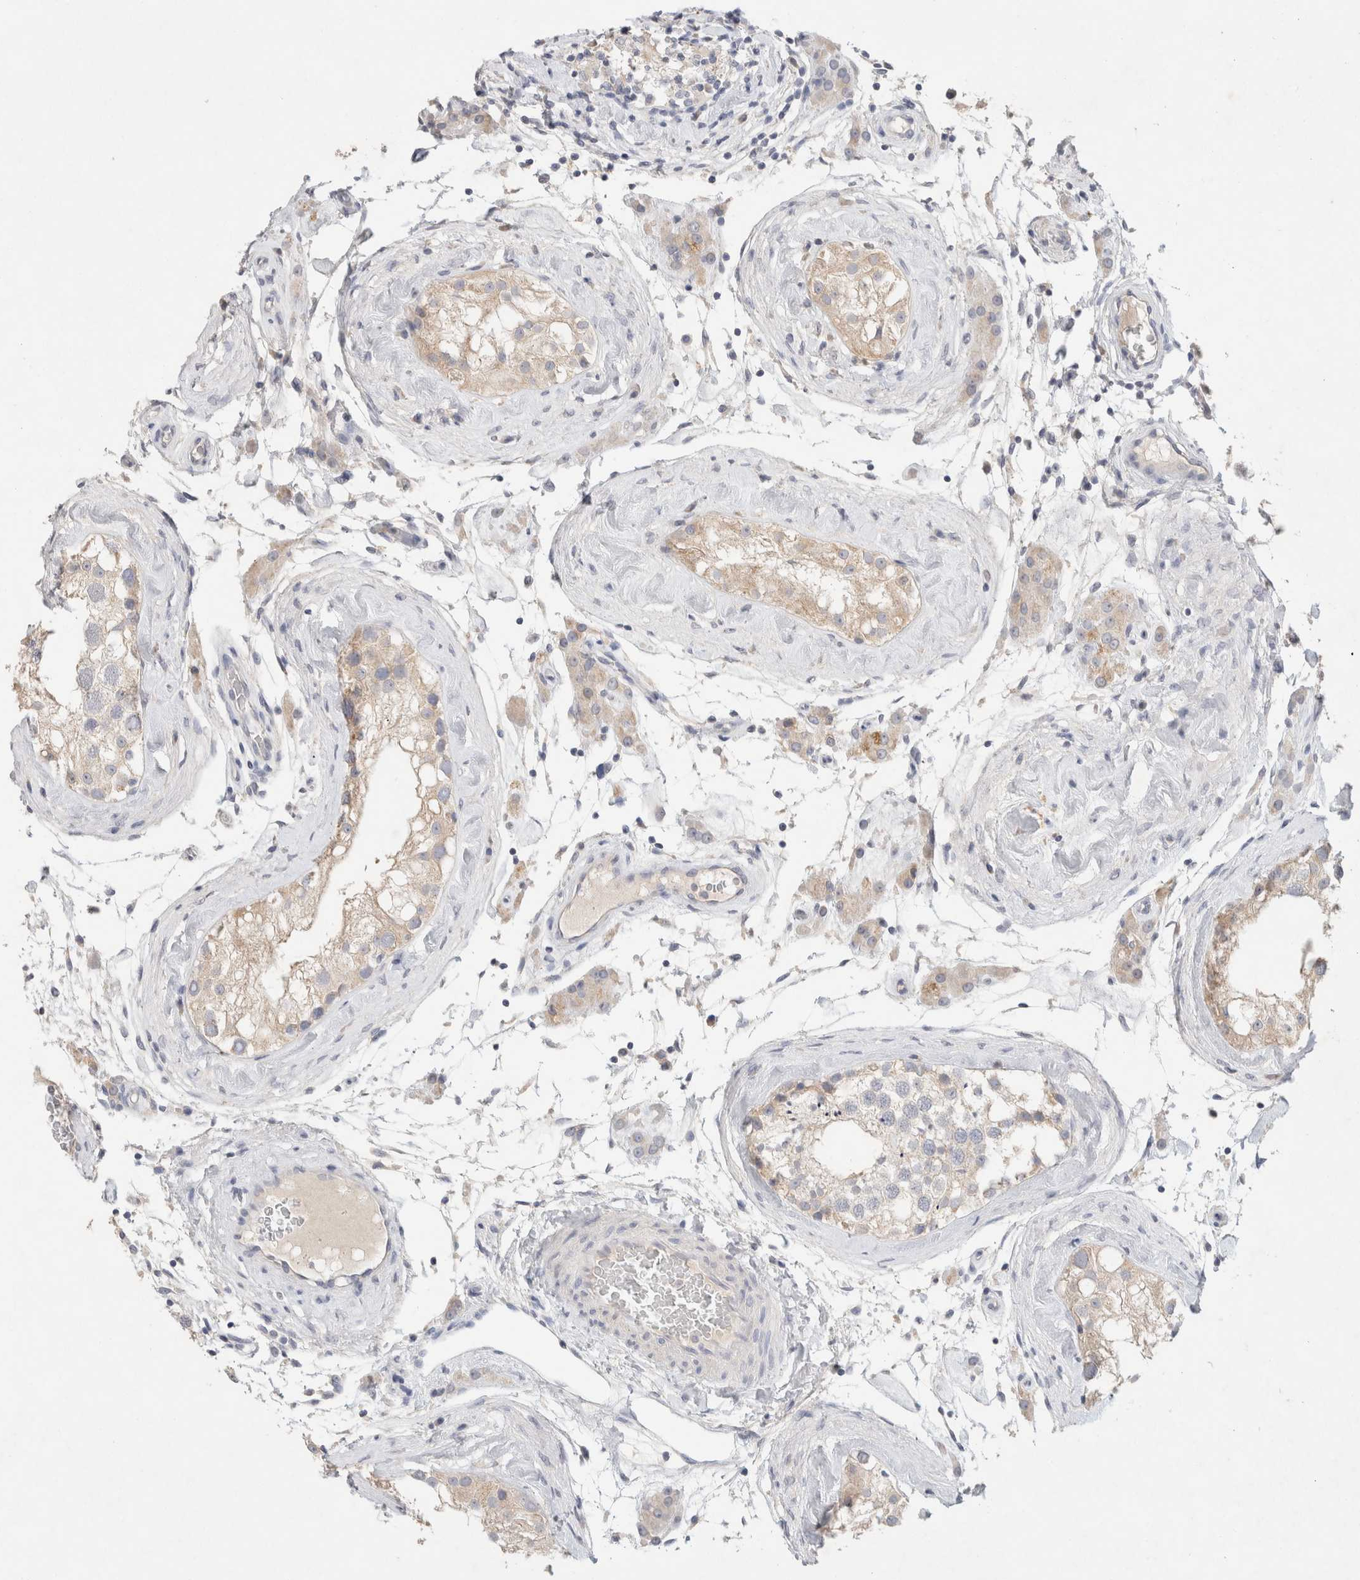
{"staining": {"intensity": "weak", "quantity": "25%-75%", "location": "cytoplasmic/membranous"}, "tissue": "testis", "cell_type": "Cells in seminiferous ducts", "image_type": "normal", "snomed": [{"axis": "morphology", "description": "Normal tissue, NOS"}, {"axis": "topography", "description": "Testis"}], "caption": "This micrograph shows IHC staining of benign testis, with low weak cytoplasmic/membranous staining in about 25%-75% of cells in seminiferous ducts.", "gene": "MPP2", "patient": {"sex": "male", "age": 46}}